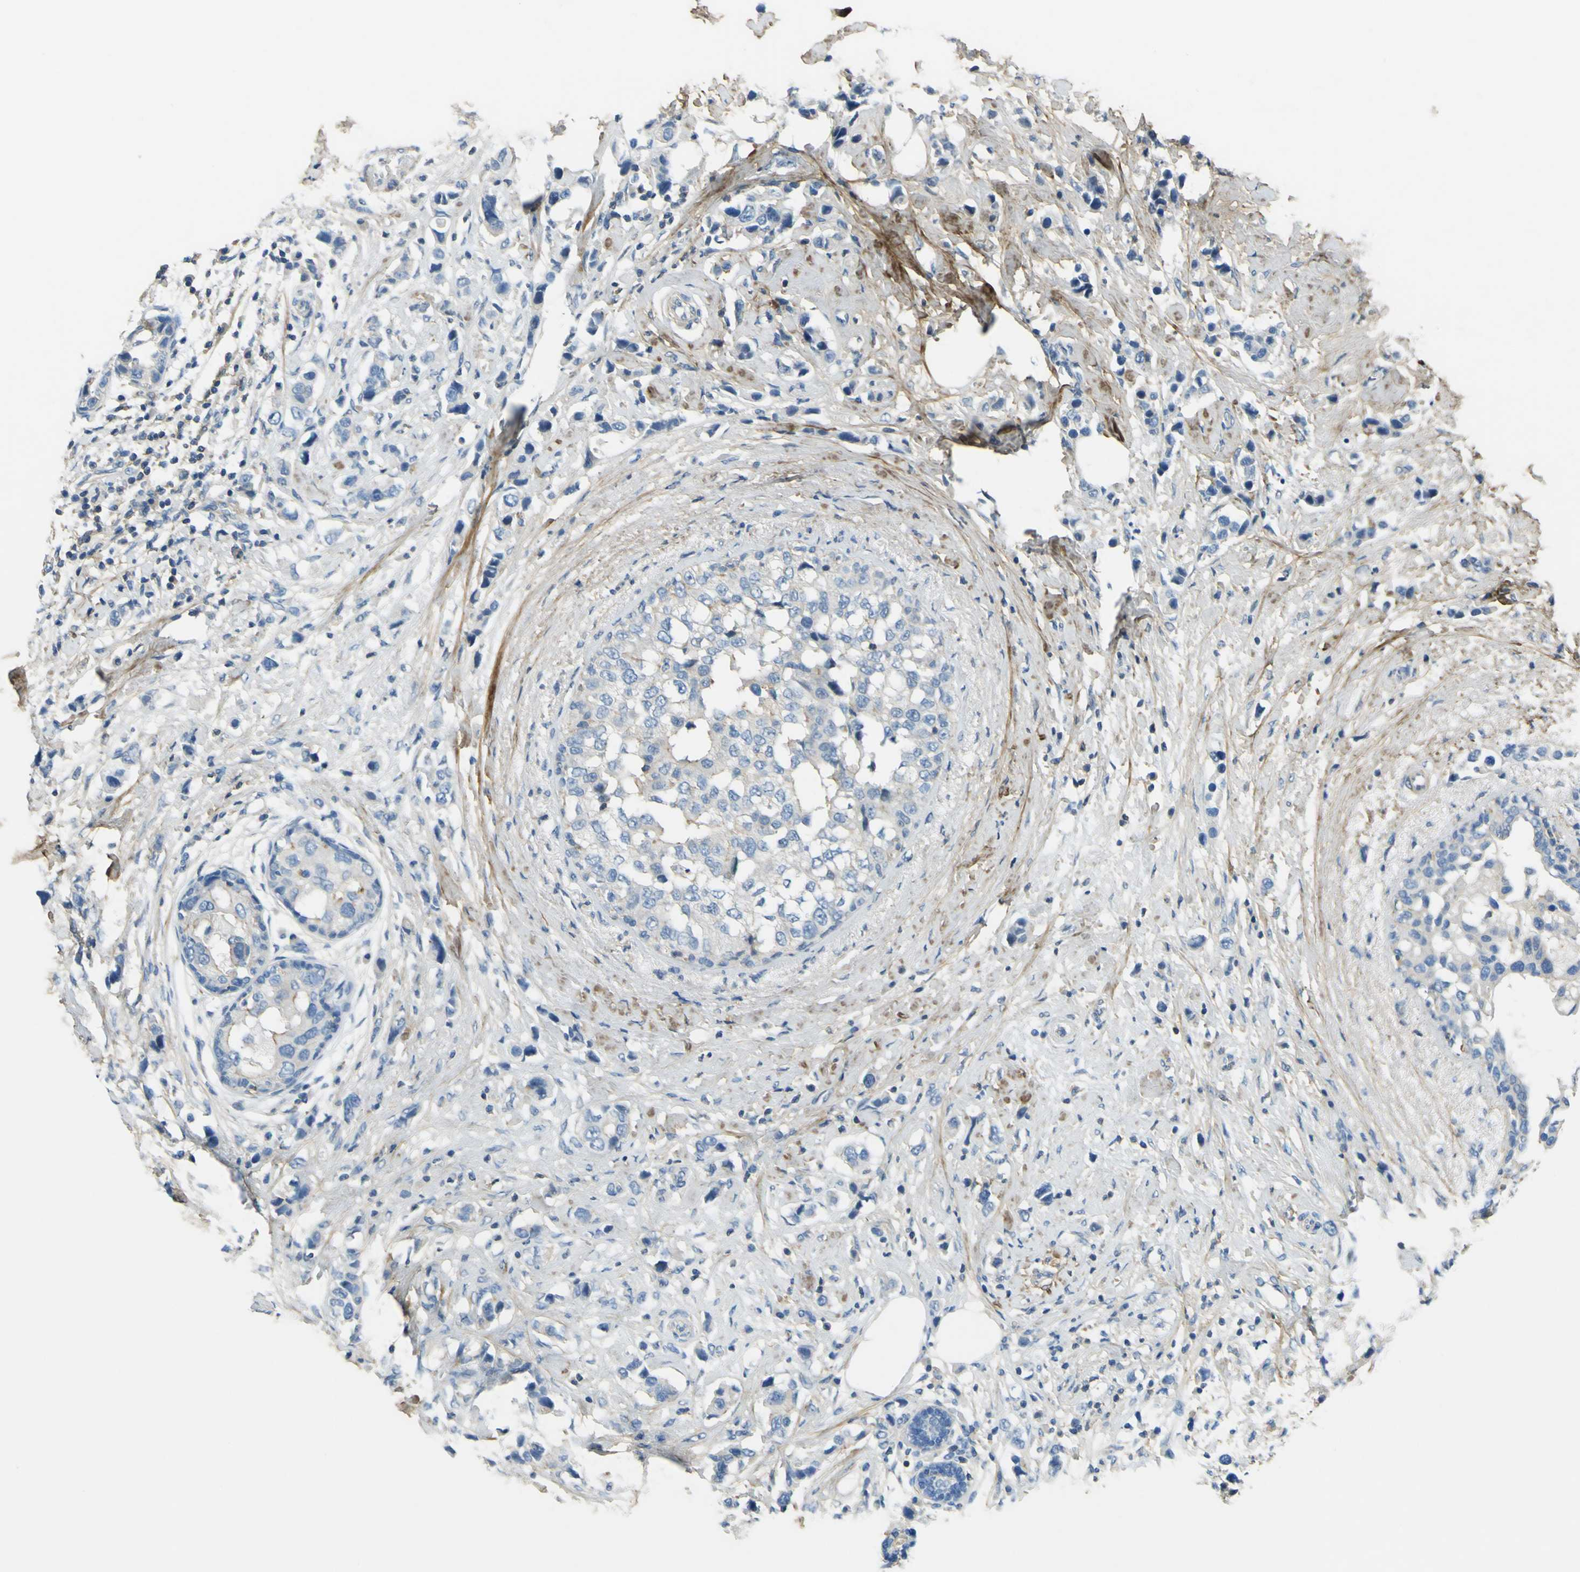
{"staining": {"intensity": "negative", "quantity": "none", "location": "none"}, "tissue": "breast cancer", "cell_type": "Tumor cells", "image_type": "cancer", "snomed": [{"axis": "morphology", "description": "Normal tissue, NOS"}, {"axis": "morphology", "description": "Duct carcinoma"}, {"axis": "topography", "description": "Breast"}], "caption": "IHC photomicrograph of neoplastic tissue: breast cancer (invasive ductal carcinoma) stained with DAB (3,3'-diaminobenzidine) reveals no significant protein positivity in tumor cells. (Brightfield microscopy of DAB (3,3'-diaminobenzidine) immunohistochemistry (IHC) at high magnification).", "gene": "OGN", "patient": {"sex": "female", "age": 50}}